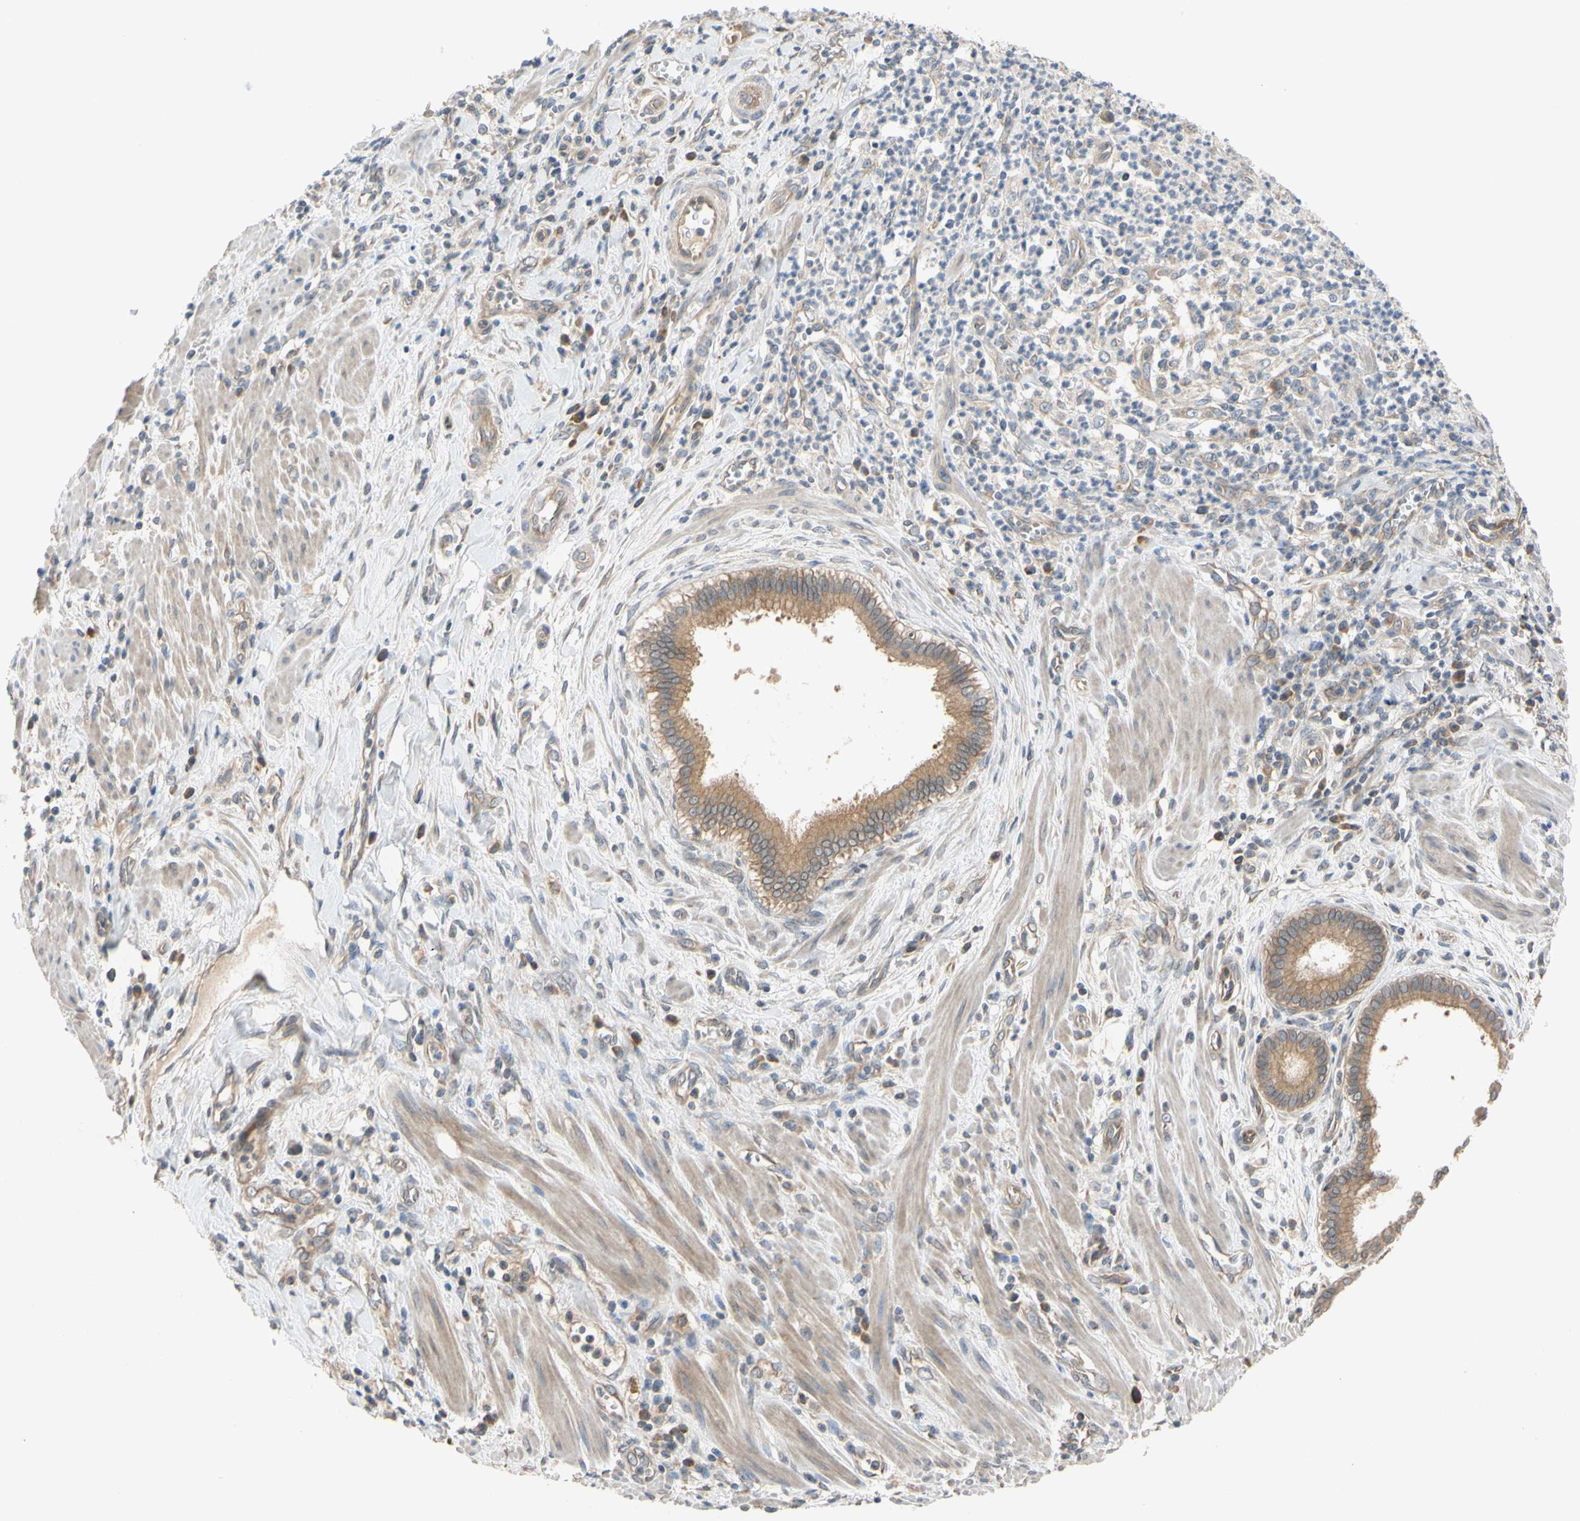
{"staining": {"intensity": "moderate", "quantity": ">75%", "location": "cytoplasmic/membranous"}, "tissue": "pancreatic cancer", "cell_type": "Tumor cells", "image_type": "cancer", "snomed": [{"axis": "morphology", "description": "Normal tissue, NOS"}, {"axis": "topography", "description": "Lymph node"}], "caption": "Immunohistochemical staining of human pancreatic cancer displays medium levels of moderate cytoplasmic/membranous protein staining in approximately >75% of tumor cells. The protein is shown in brown color, while the nuclei are stained blue.", "gene": "MBTPS2", "patient": {"sex": "male", "age": 50}}